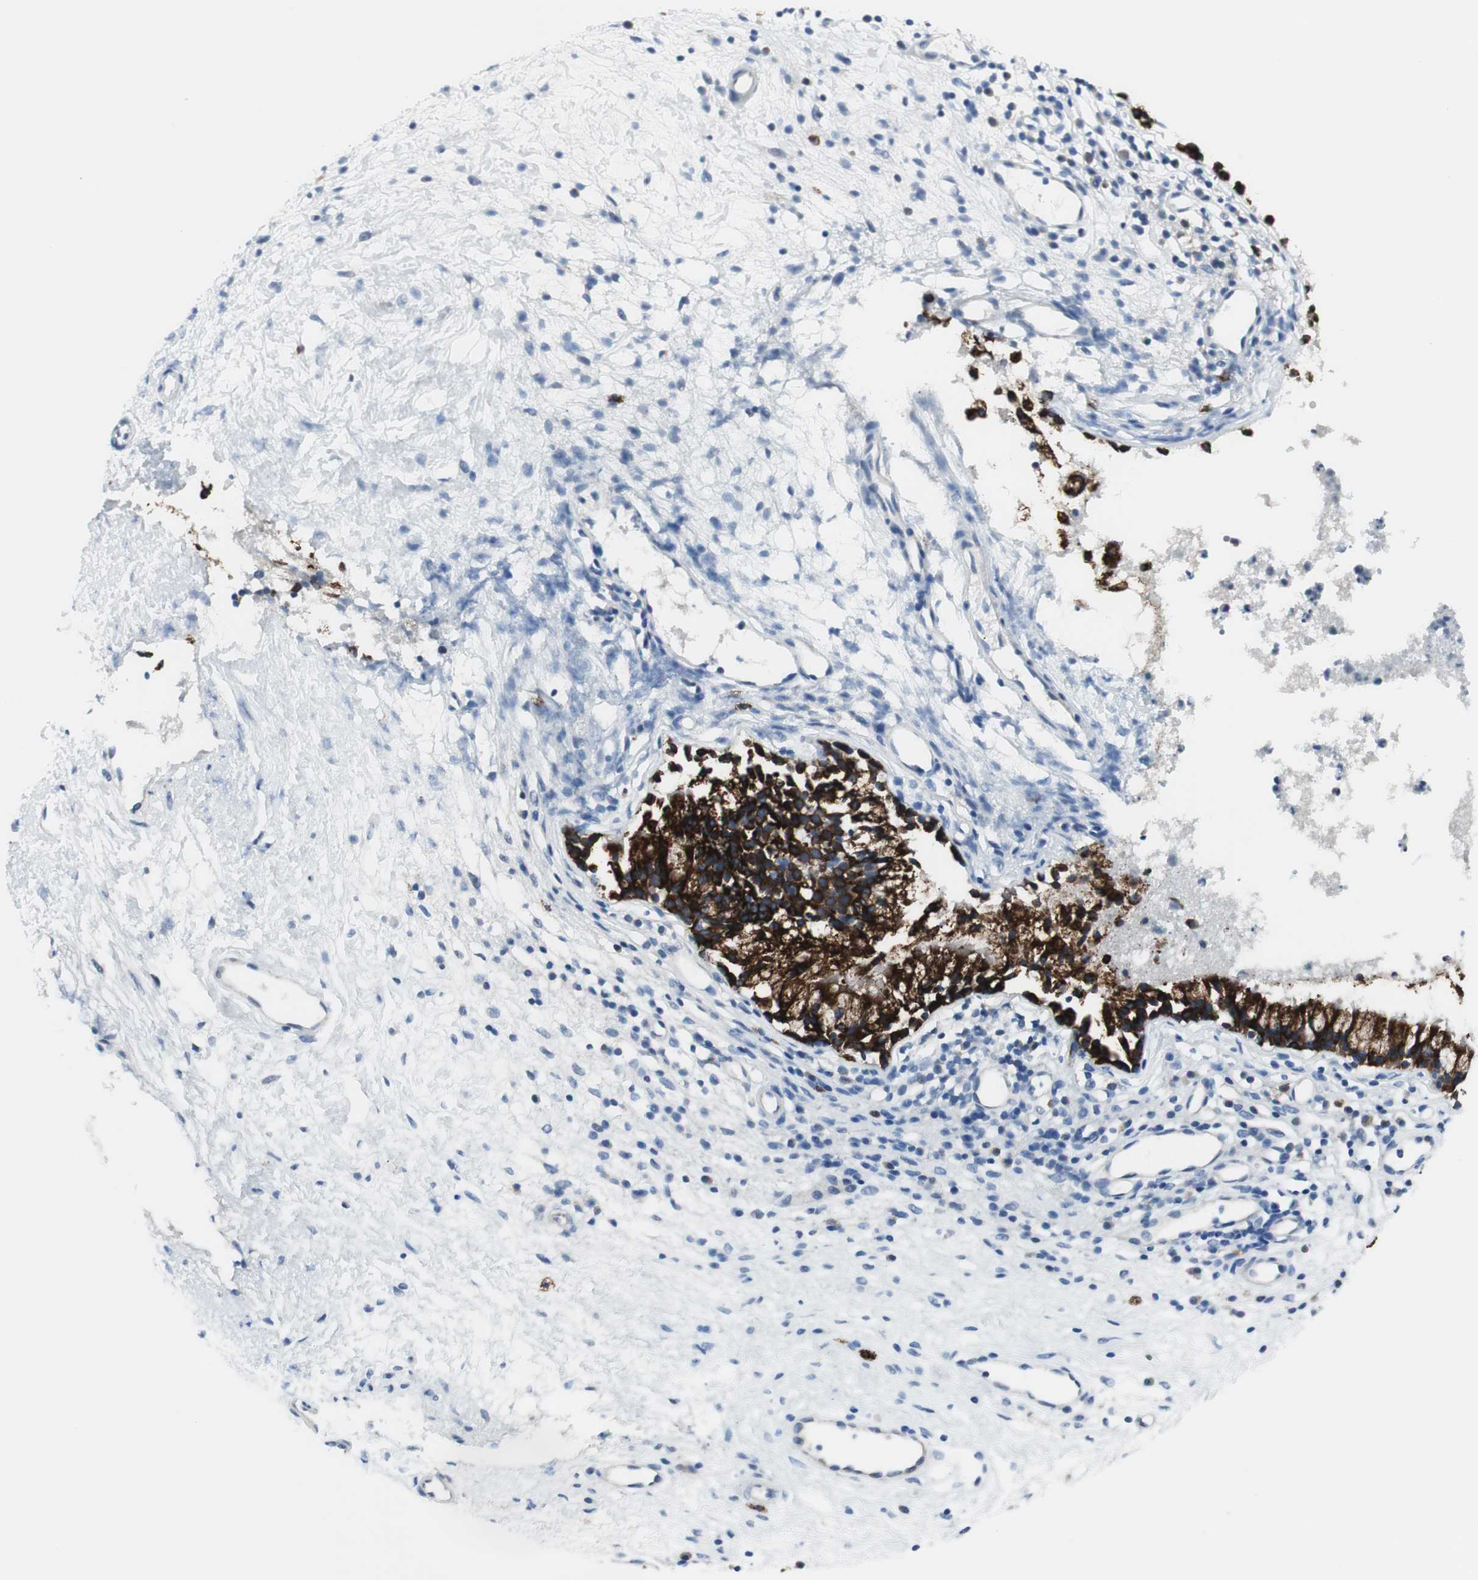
{"staining": {"intensity": "strong", "quantity": ">75%", "location": "cytoplasmic/membranous"}, "tissue": "nasopharynx", "cell_type": "Respiratory epithelial cells", "image_type": "normal", "snomed": [{"axis": "morphology", "description": "Normal tissue, NOS"}, {"axis": "topography", "description": "Nasopharynx"}], "caption": "Respiratory epithelial cells exhibit high levels of strong cytoplasmic/membranous staining in approximately >75% of cells in normal human nasopharynx.", "gene": "DLG4", "patient": {"sex": "male", "age": 21}}